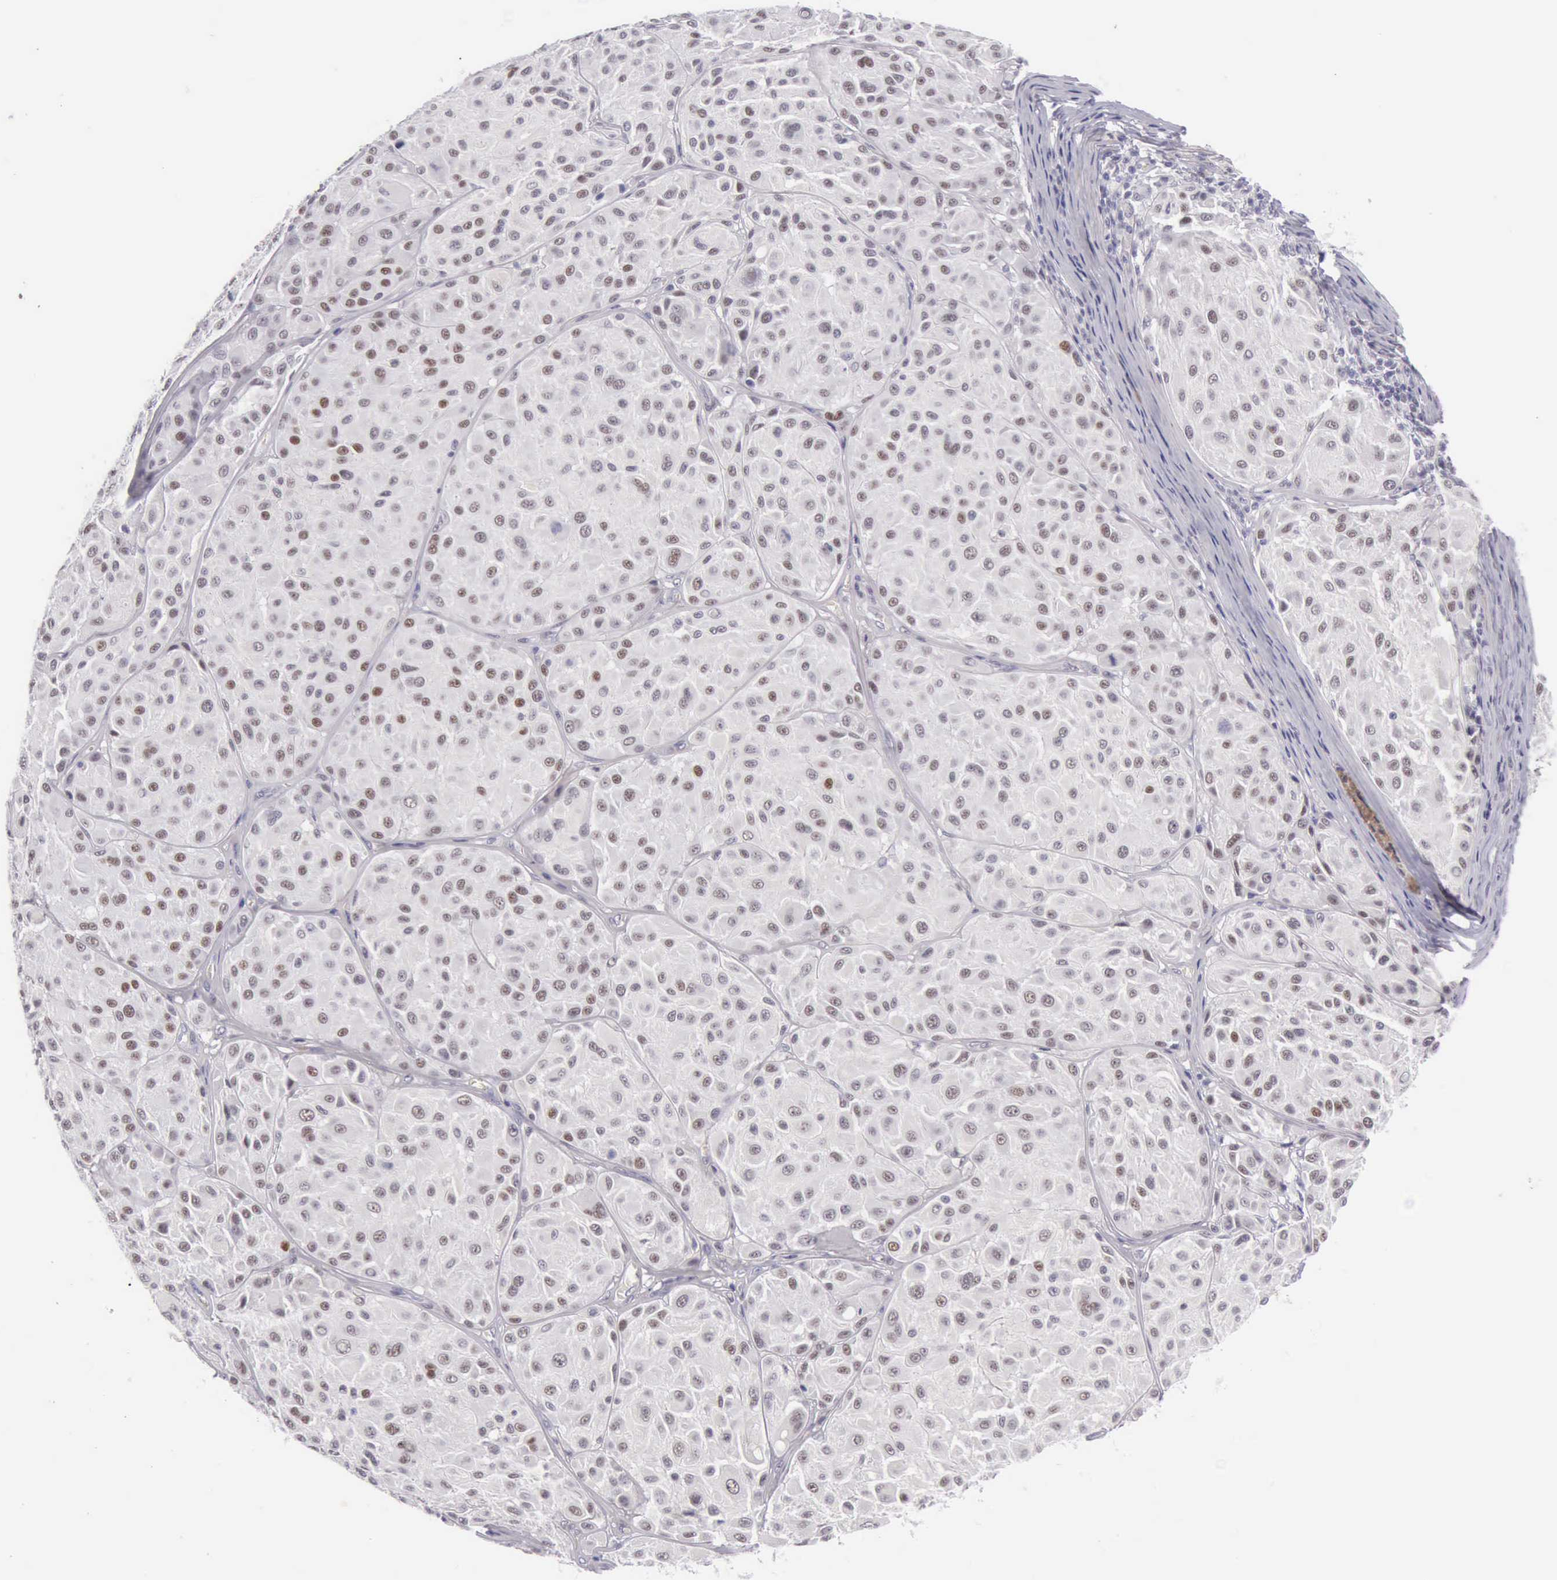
{"staining": {"intensity": "weak", "quantity": "25%-75%", "location": "nuclear"}, "tissue": "melanoma", "cell_type": "Tumor cells", "image_type": "cancer", "snomed": [{"axis": "morphology", "description": "Malignant melanoma, NOS"}, {"axis": "topography", "description": "Skin"}], "caption": "High-power microscopy captured an immunohistochemistry photomicrograph of melanoma, revealing weak nuclear staining in about 25%-75% of tumor cells.", "gene": "EP300", "patient": {"sex": "male", "age": 36}}